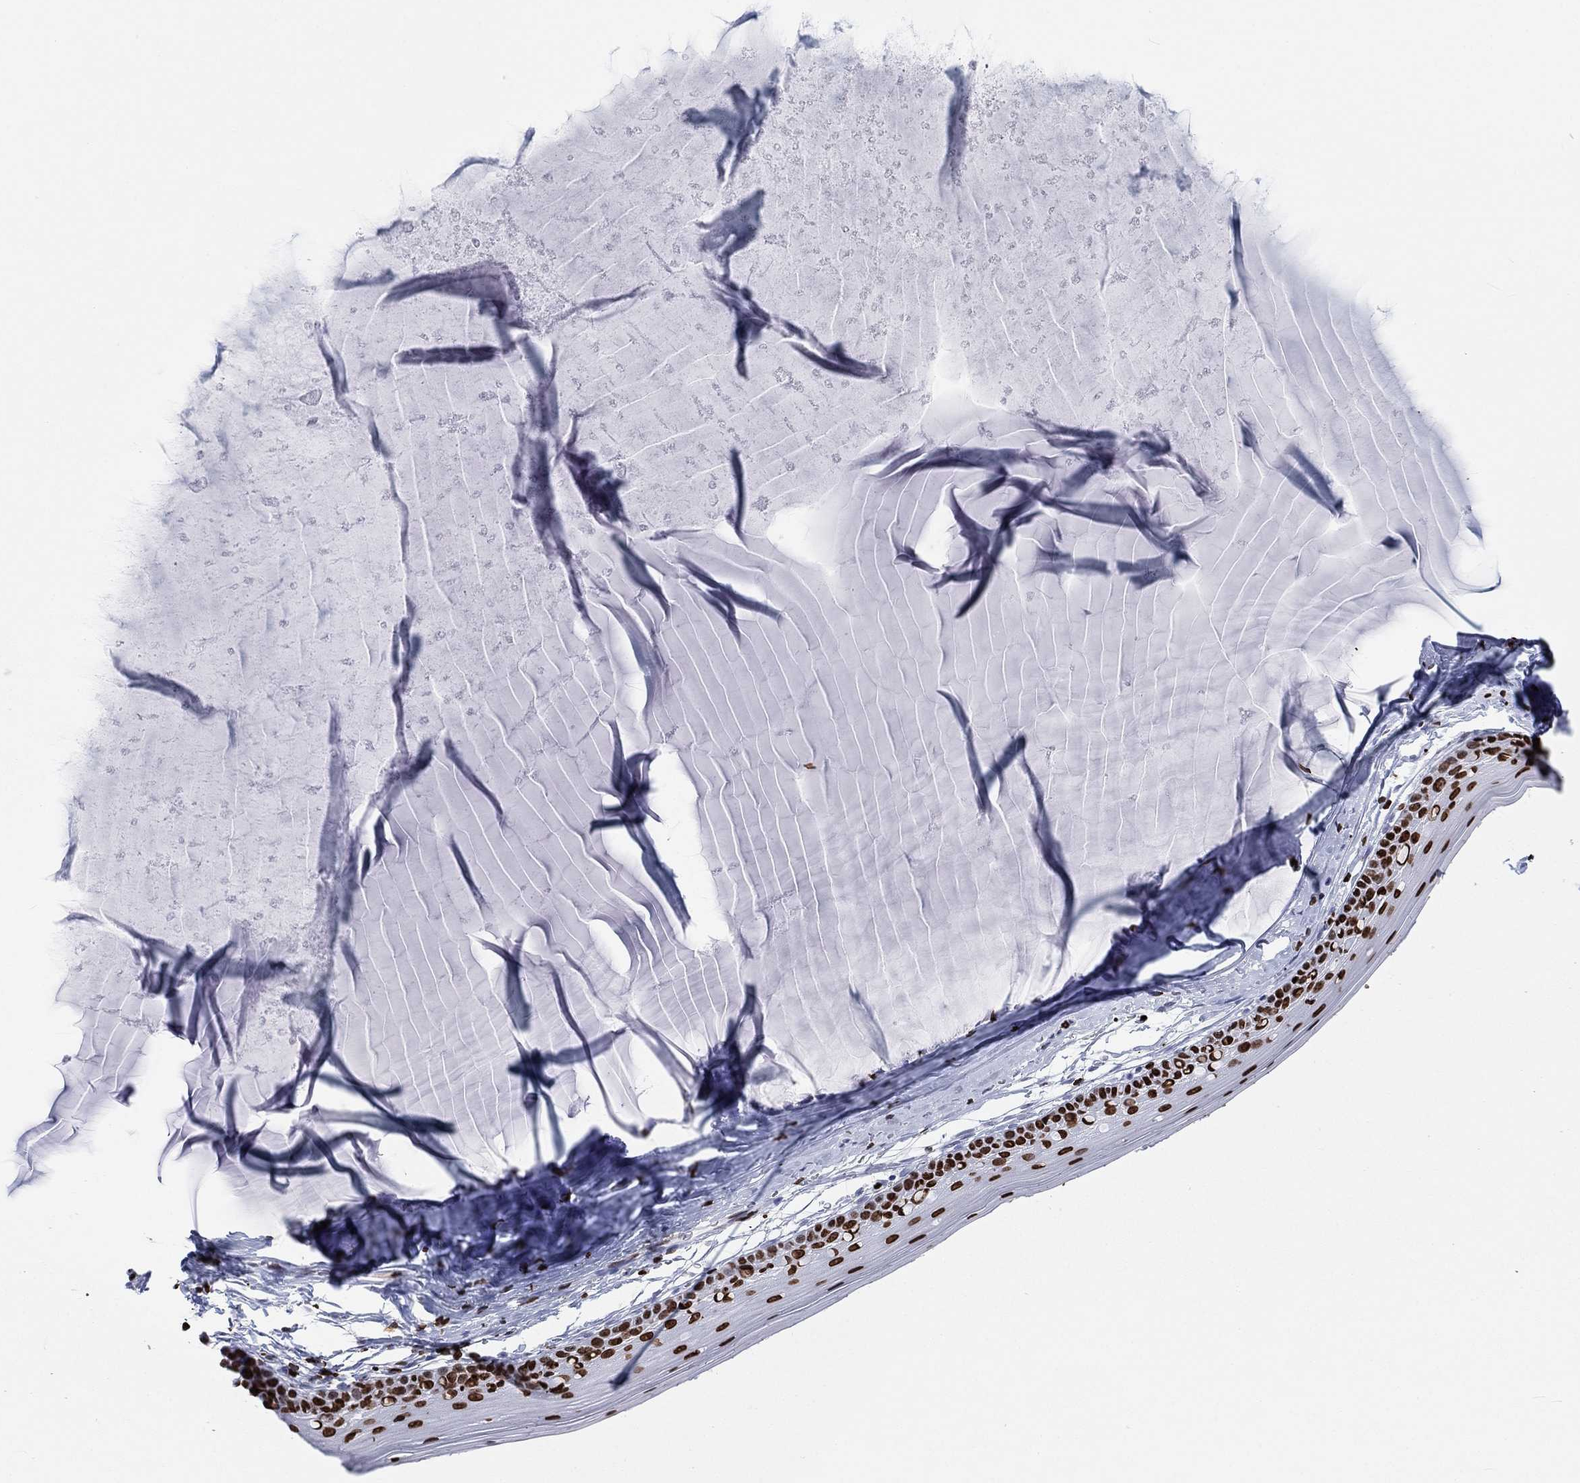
{"staining": {"intensity": "strong", "quantity": "25%-75%", "location": "nuclear"}, "tissue": "cervix", "cell_type": "Glandular cells", "image_type": "normal", "snomed": [{"axis": "morphology", "description": "Normal tissue, NOS"}, {"axis": "topography", "description": "Cervix"}], "caption": "Protein expression analysis of benign cervix shows strong nuclear staining in about 25%-75% of glandular cells.", "gene": "H1", "patient": {"sex": "female", "age": 40}}